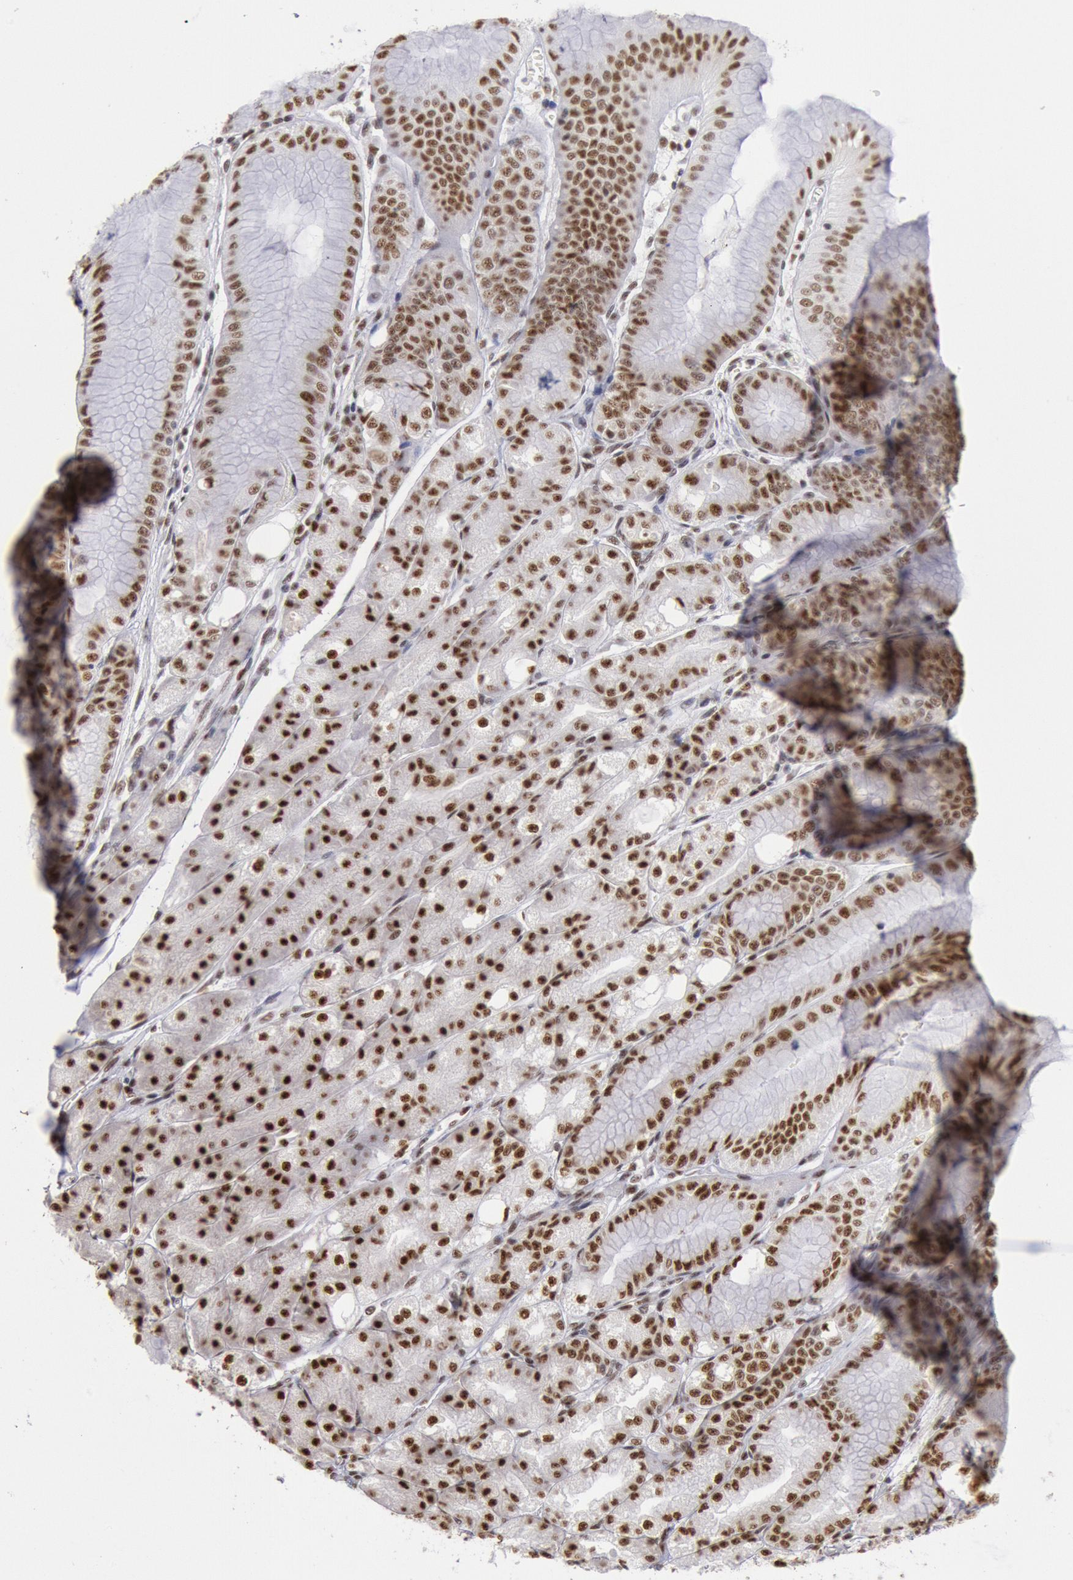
{"staining": {"intensity": "strong", "quantity": ">75%", "location": "nuclear"}, "tissue": "stomach", "cell_type": "Glandular cells", "image_type": "normal", "snomed": [{"axis": "morphology", "description": "Normal tissue, NOS"}, {"axis": "topography", "description": "Stomach, lower"}], "caption": "Strong nuclear expression is appreciated in about >75% of glandular cells in benign stomach.", "gene": "SNRPD3", "patient": {"sex": "male", "age": 71}}